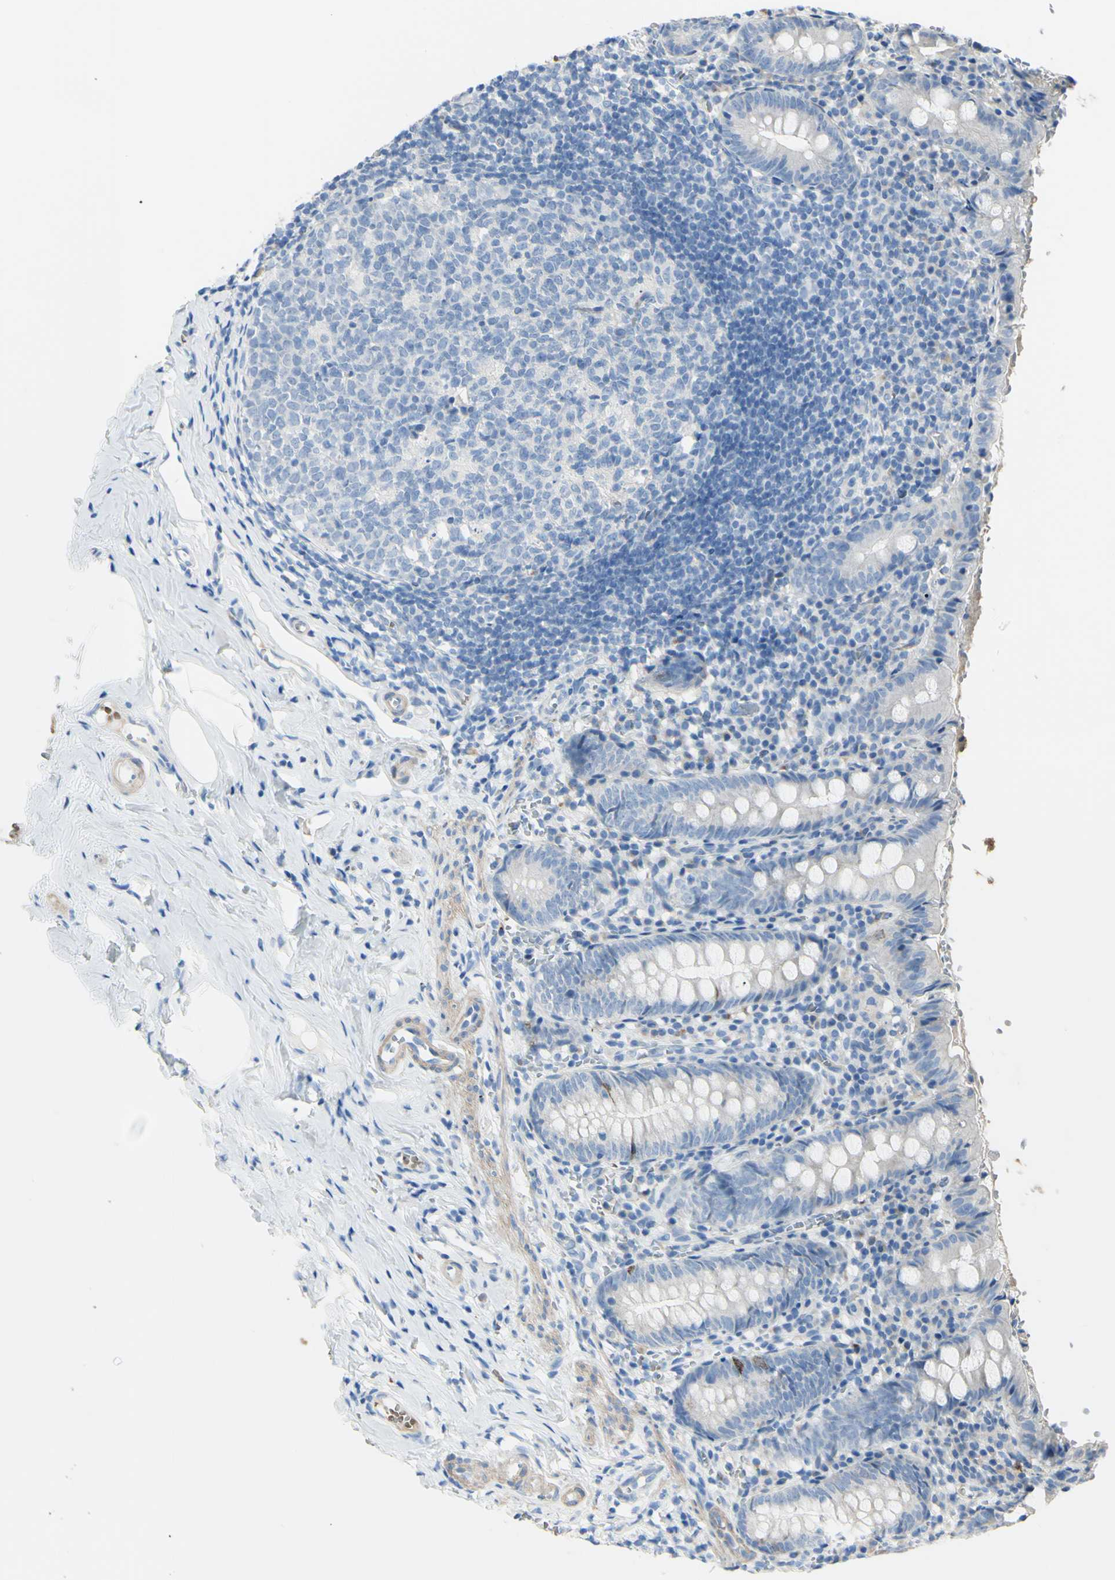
{"staining": {"intensity": "negative", "quantity": "none", "location": "none"}, "tissue": "appendix", "cell_type": "Glandular cells", "image_type": "normal", "snomed": [{"axis": "morphology", "description": "Normal tissue, NOS"}, {"axis": "topography", "description": "Appendix"}], "caption": "Photomicrograph shows no protein staining in glandular cells of normal appendix. (Stains: DAB (3,3'-diaminobenzidine) immunohistochemistry (IHC) with hematoxylin counter stain, Microscopy: brightfield microscopy at high magnification).", "gene": "NCBP2L", "patient": {"sex": "female", "age": 10}}